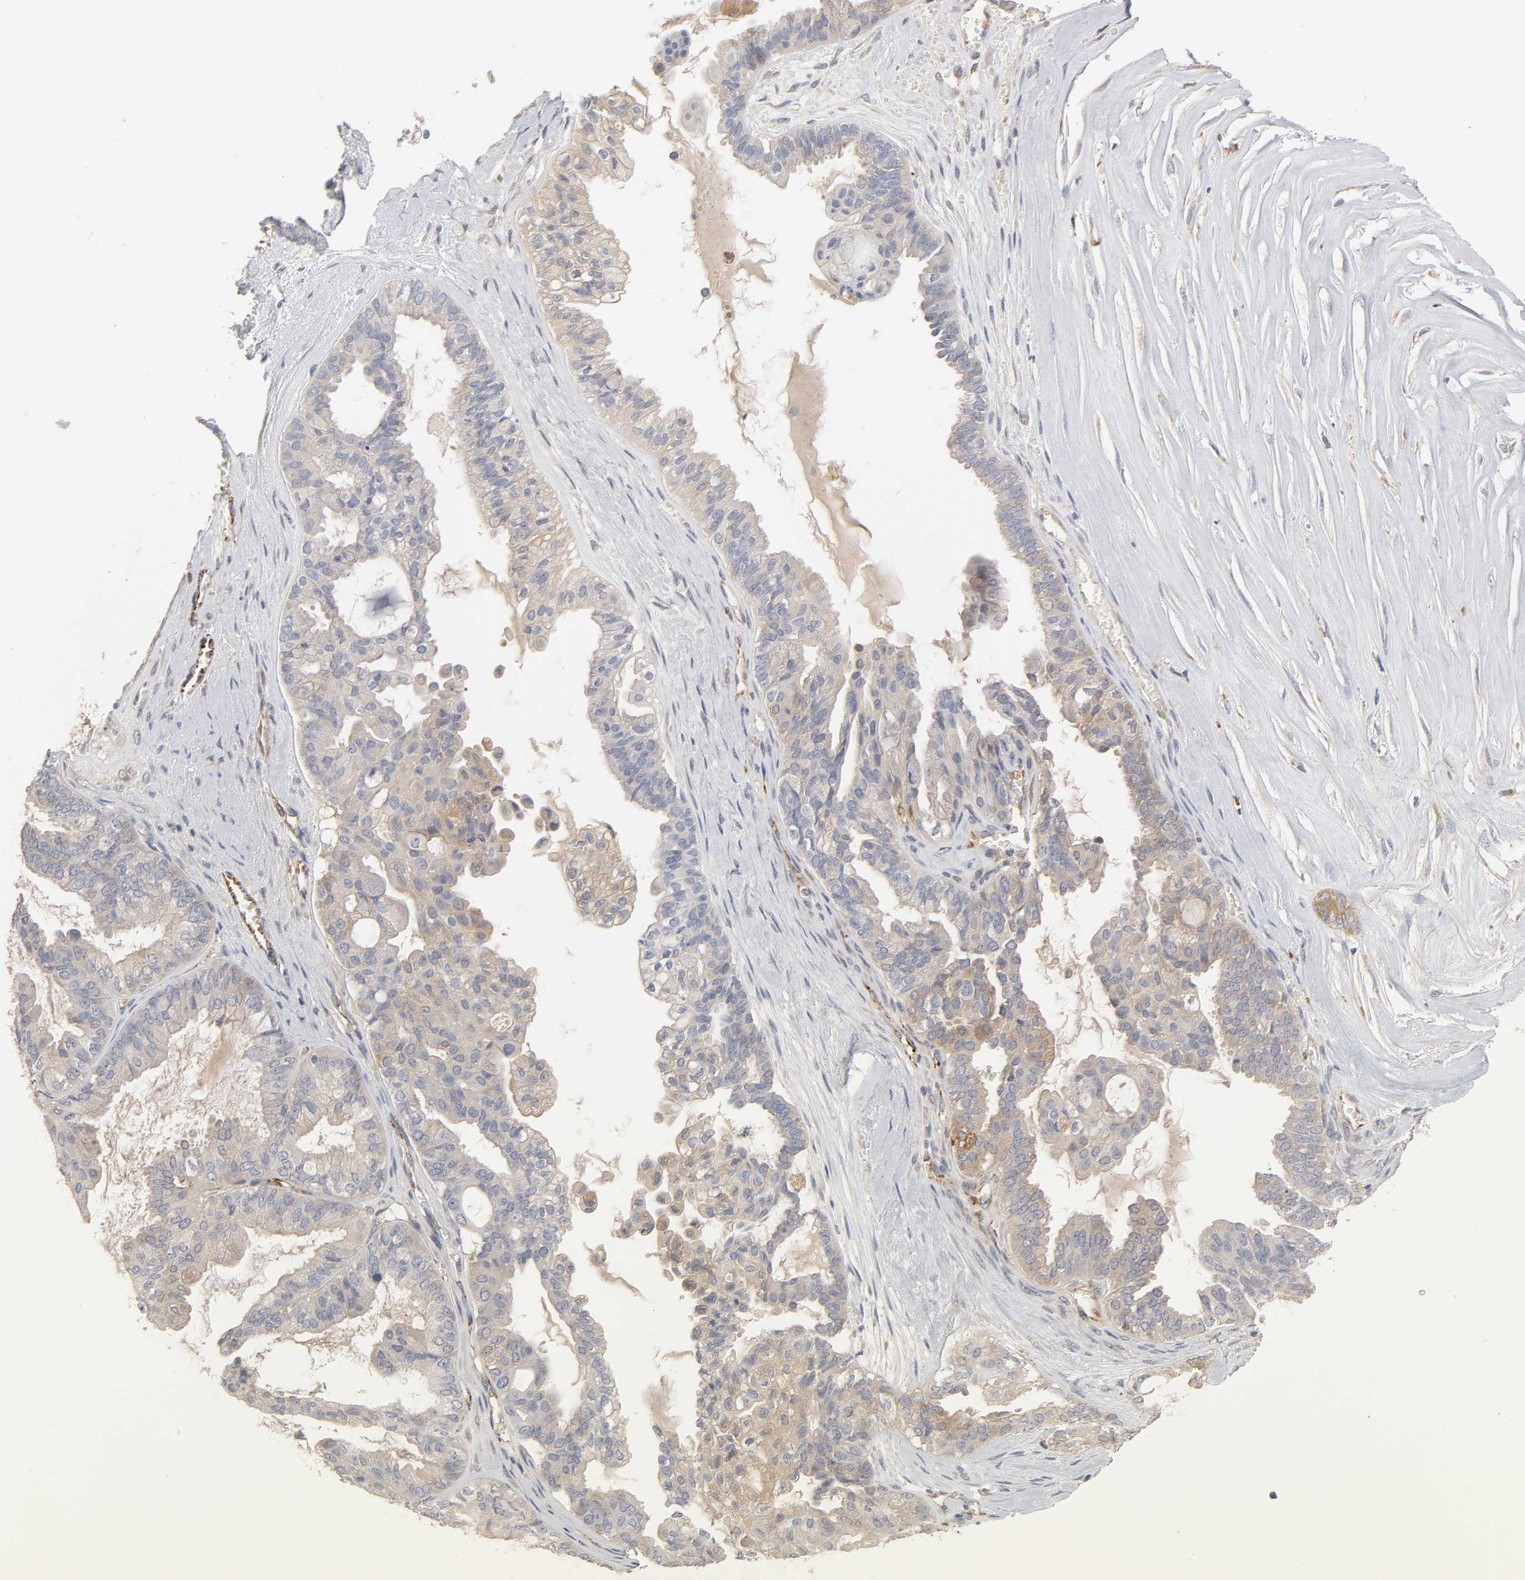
{"staining": {"intensity": "moderate", "quantity": ">75%", "location": "cytoplasmic/membranous"}, "tissue": "ovarian cancer", "cell_type": "Tumor cells", "image_type": "cancer", "snomed": [{"axis": "morphology", "description": "Carcinoma, NOS"}, {"axis": "morphology", "description": "Carcinoma, endometroid"}, {"axis": "topography", "description": "Ovary"}], "caption": "Ovarian cancer stained with a brown dye shows moderate cytoplasmic/membranous positive positivity in about >75% of tumor cells.", "gene": "ISG15", "patient": {"sex": "female", "age": 50}}